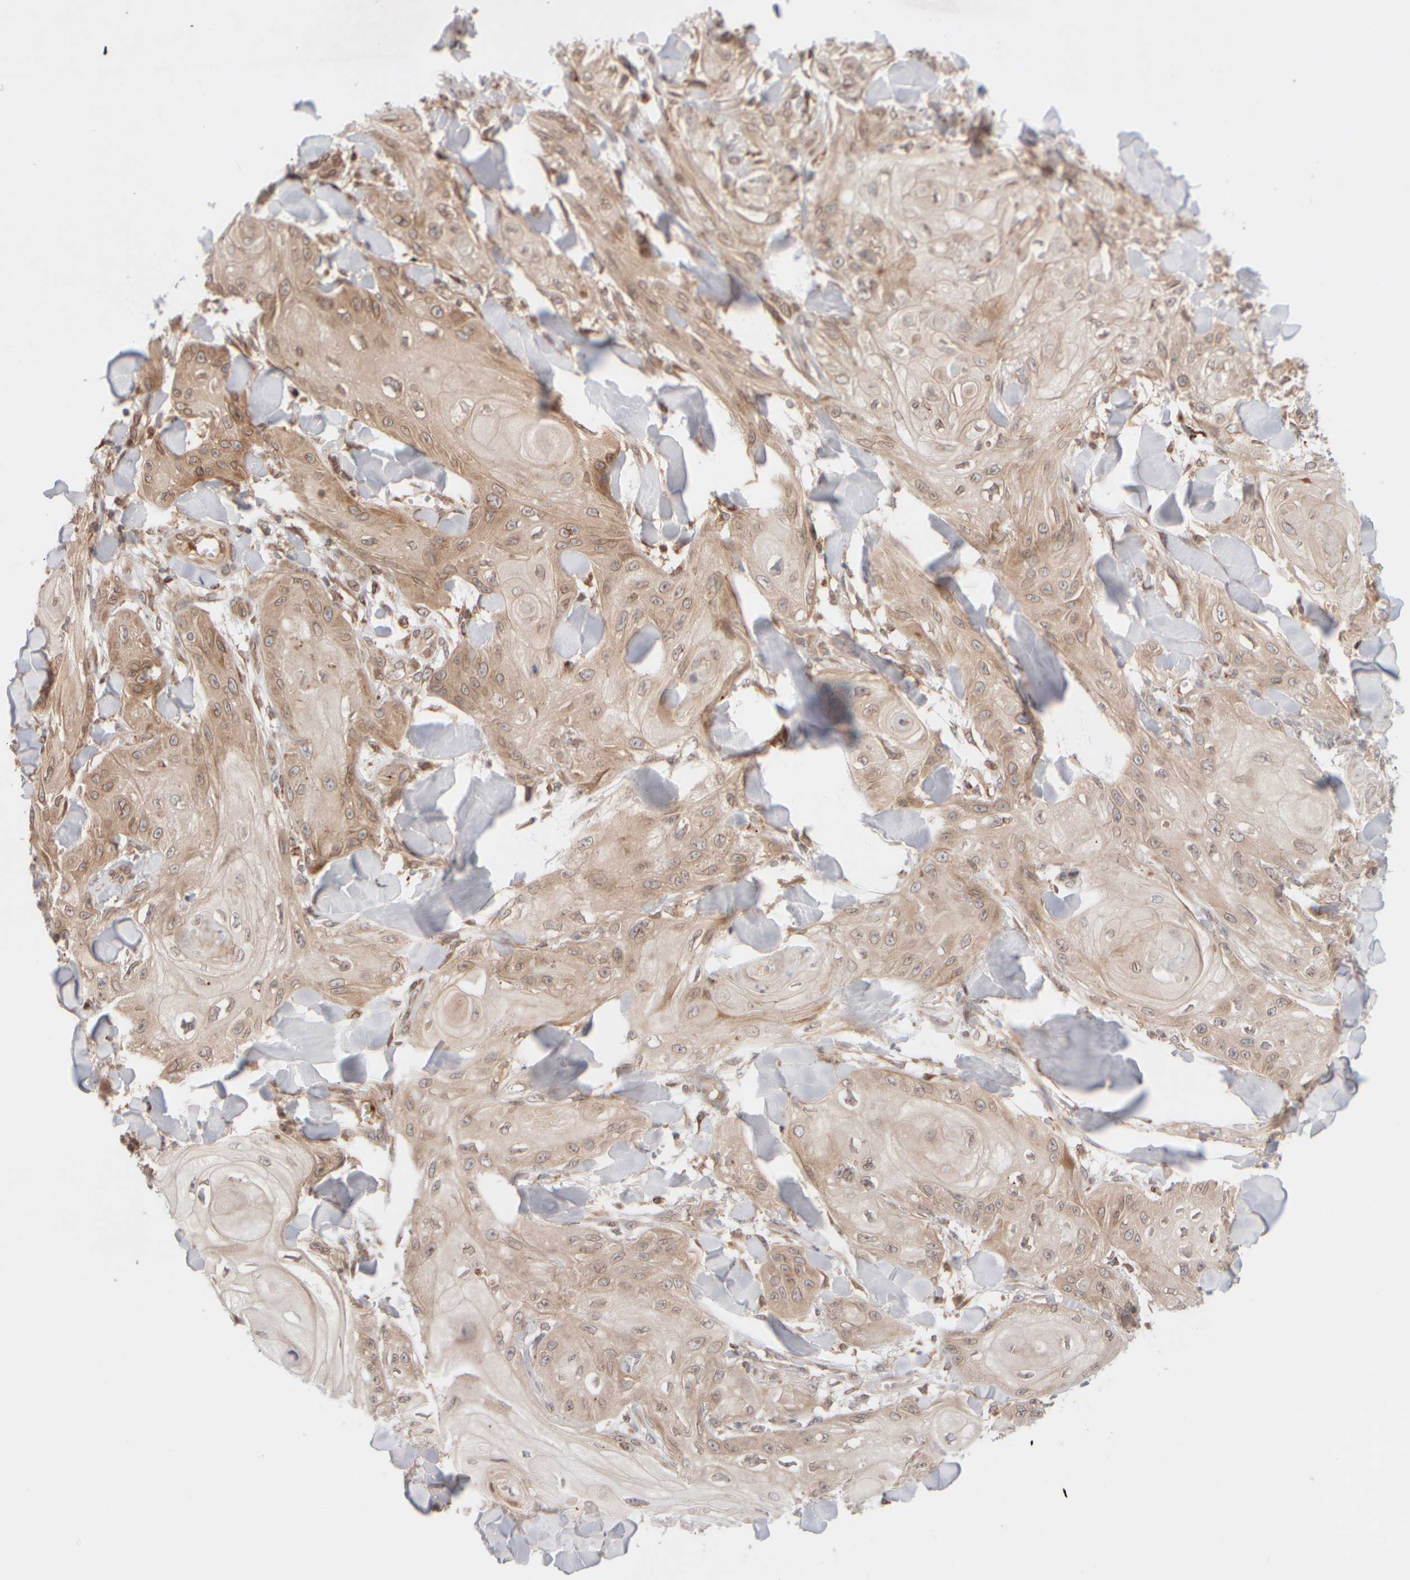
{"staining": {"intensity": "weak", "quantity": ">75%", "location": "cytoplasmic/membranous"}, "tissue": "skin cancer", "cell_type": "Tumor cells", "image_type": "cancer", "snomed": [{"axis": "morphology", "description": "Squamous cell carcinoma, NOS"}, {"axis": "topography", "description": "Skin"}], "caption": "An IHC image of tumor tissue is shown. Protein staining in brown labels weak cytoplasmic/membranous positivity in squamous cell carcinoma (skin) within tumor cells.", "gene": "GCN1", "patient": {"sex": "male", "age": 74}}